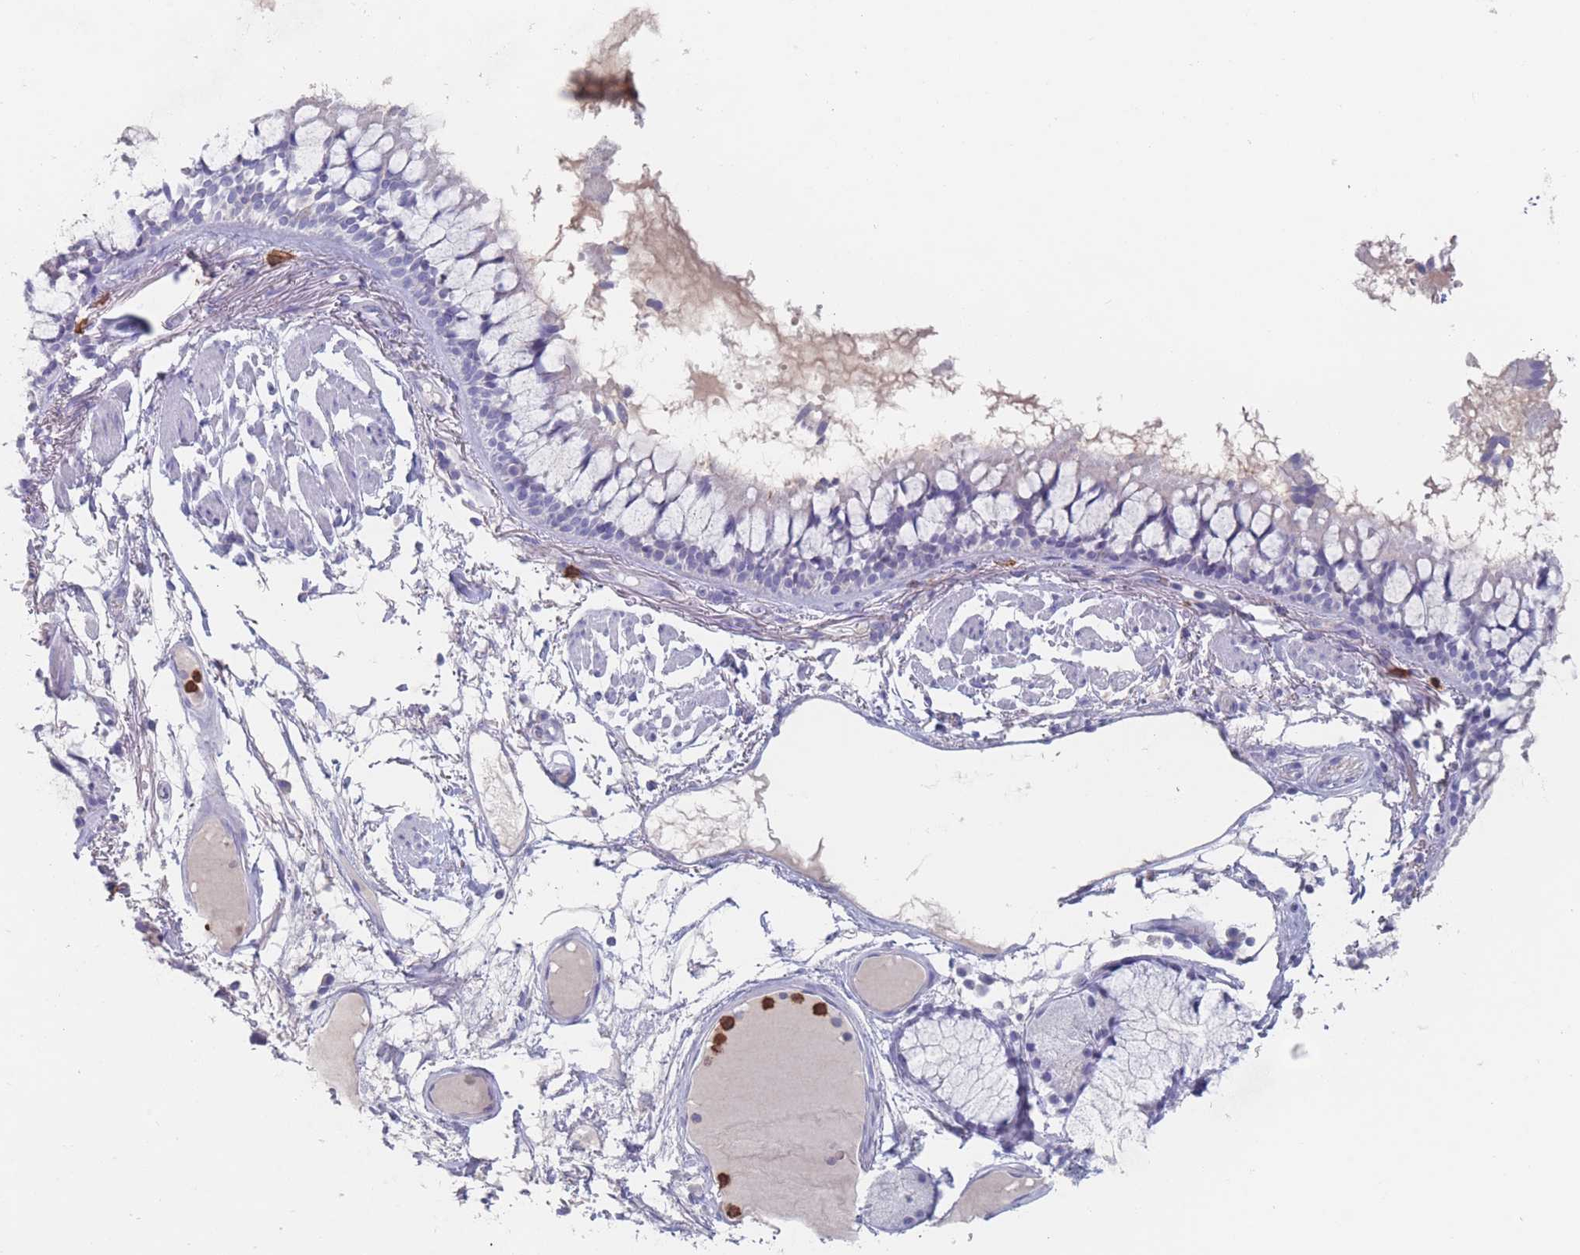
{"staining": {"intensity": "negative", "quantity": "none", "location": "none"}, "tissue": "bronchus", "cell_type": "Respiratory epithelial cells", "image_type": "normal", "snomed": [{"axis": "morphology", "description": "Normal tissue, NOS"}, {"axis": "topography", "description": "Bronchus"}], "caption": "High power microscopy micrograph of an IHC photomicrograph of benign bronchus, revealing no significant expression in respiratory epithelial cells.", "gene": "ATP1A3", "patient": {"sex": "male", "age": 70}}